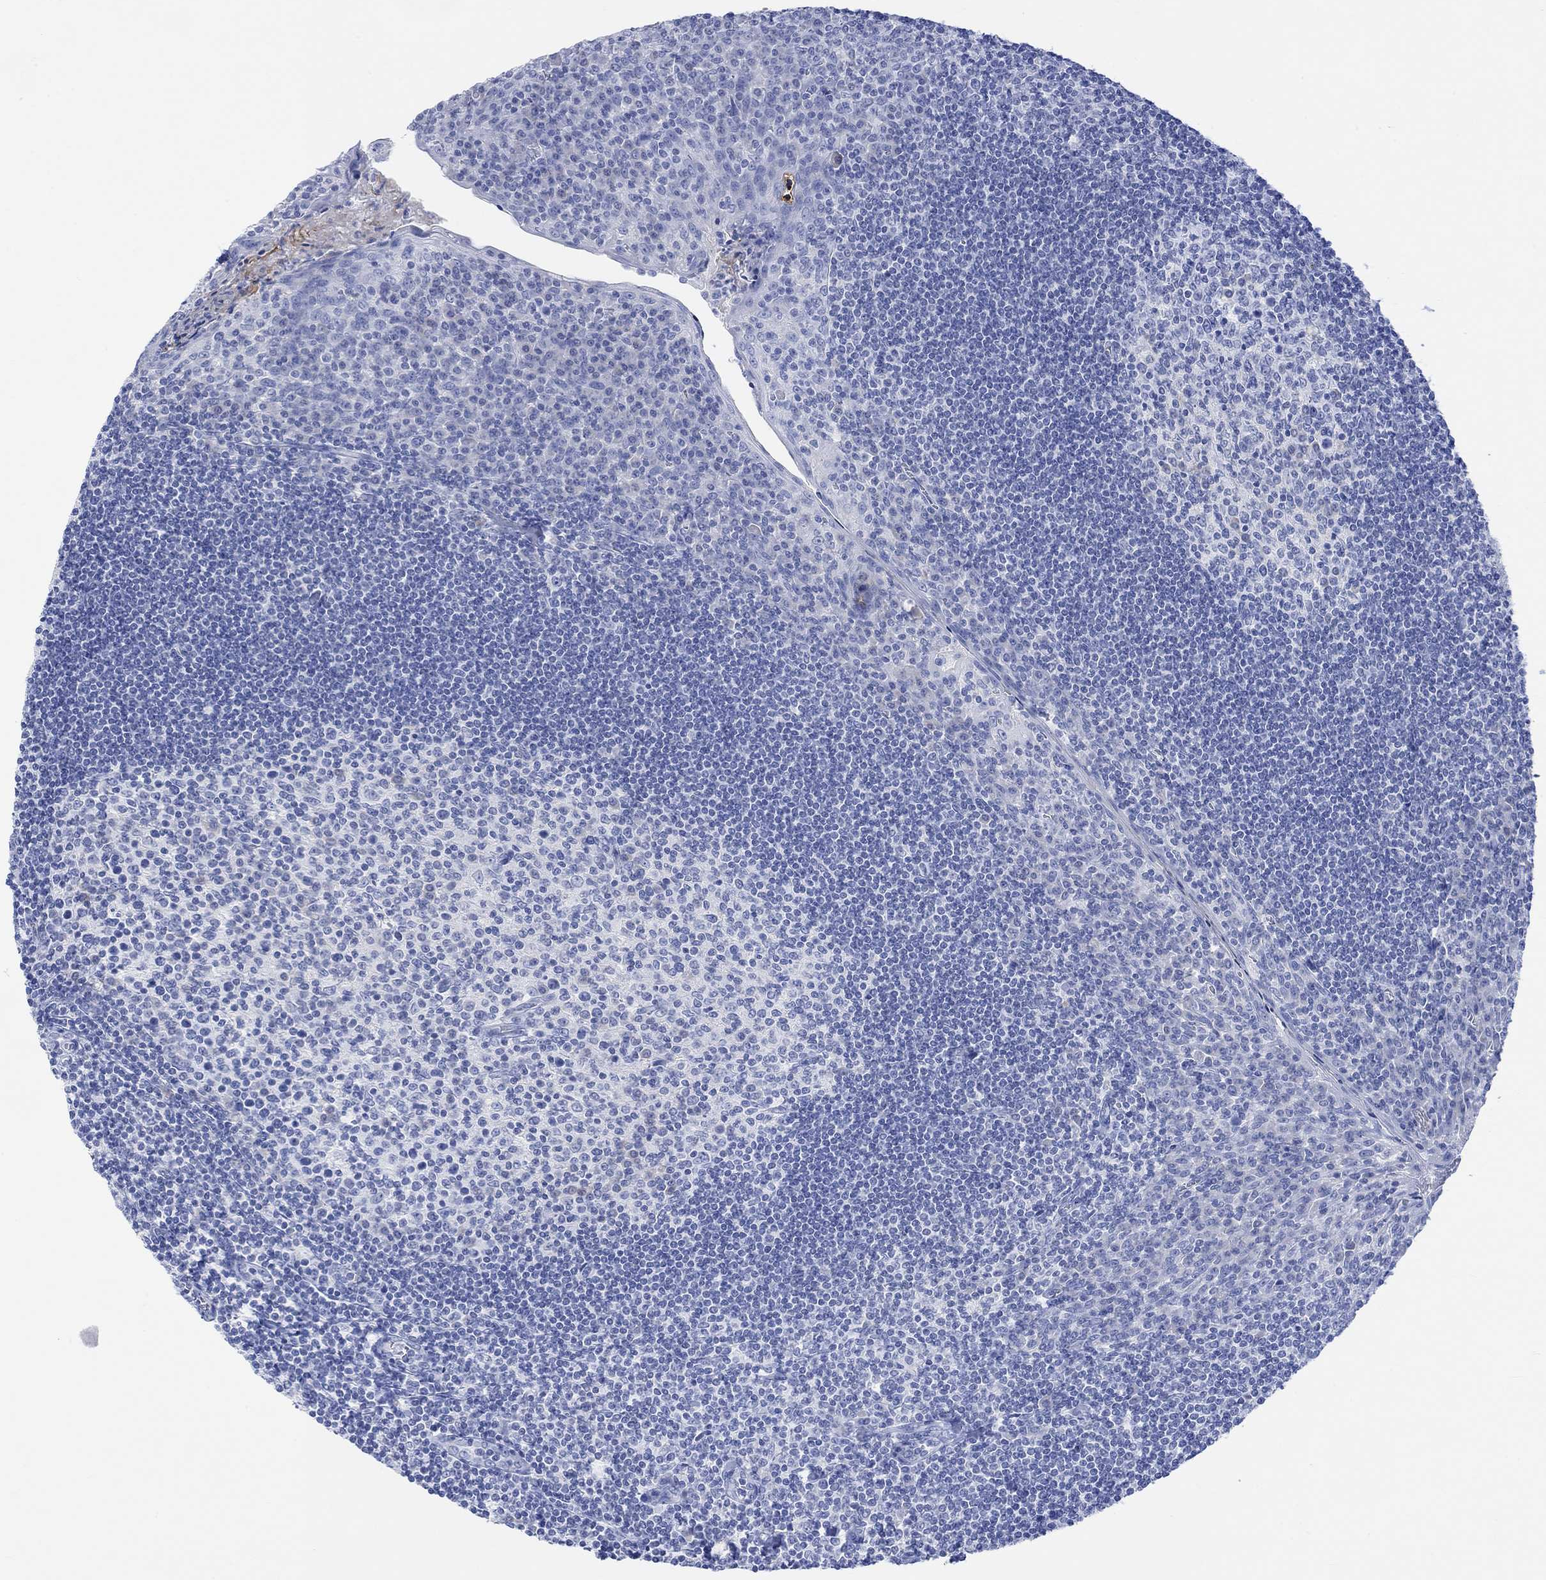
{"staining": {"intensity": "negative", "quantity": "none", "location": "none"}, "tissue": "tonsil", "cell_type": "Germinal center cells", "image_type": "normal", "snomed": [{"axis": "morphology", "description": "Normal tissue, NOS"}, {"axis": "topography", "description": "Tonsil"}], "caption": "Photomicrograph shows no protein positivity in germinal center cells of benign tonsil. The staining was performed using DAB to visualize the protein expression in brown, while the nuclei were stained in blue with hematoxylin (Magnification: 20x).", "gene": "CALCA", "patient": {"sex": "female", "age": 12}}